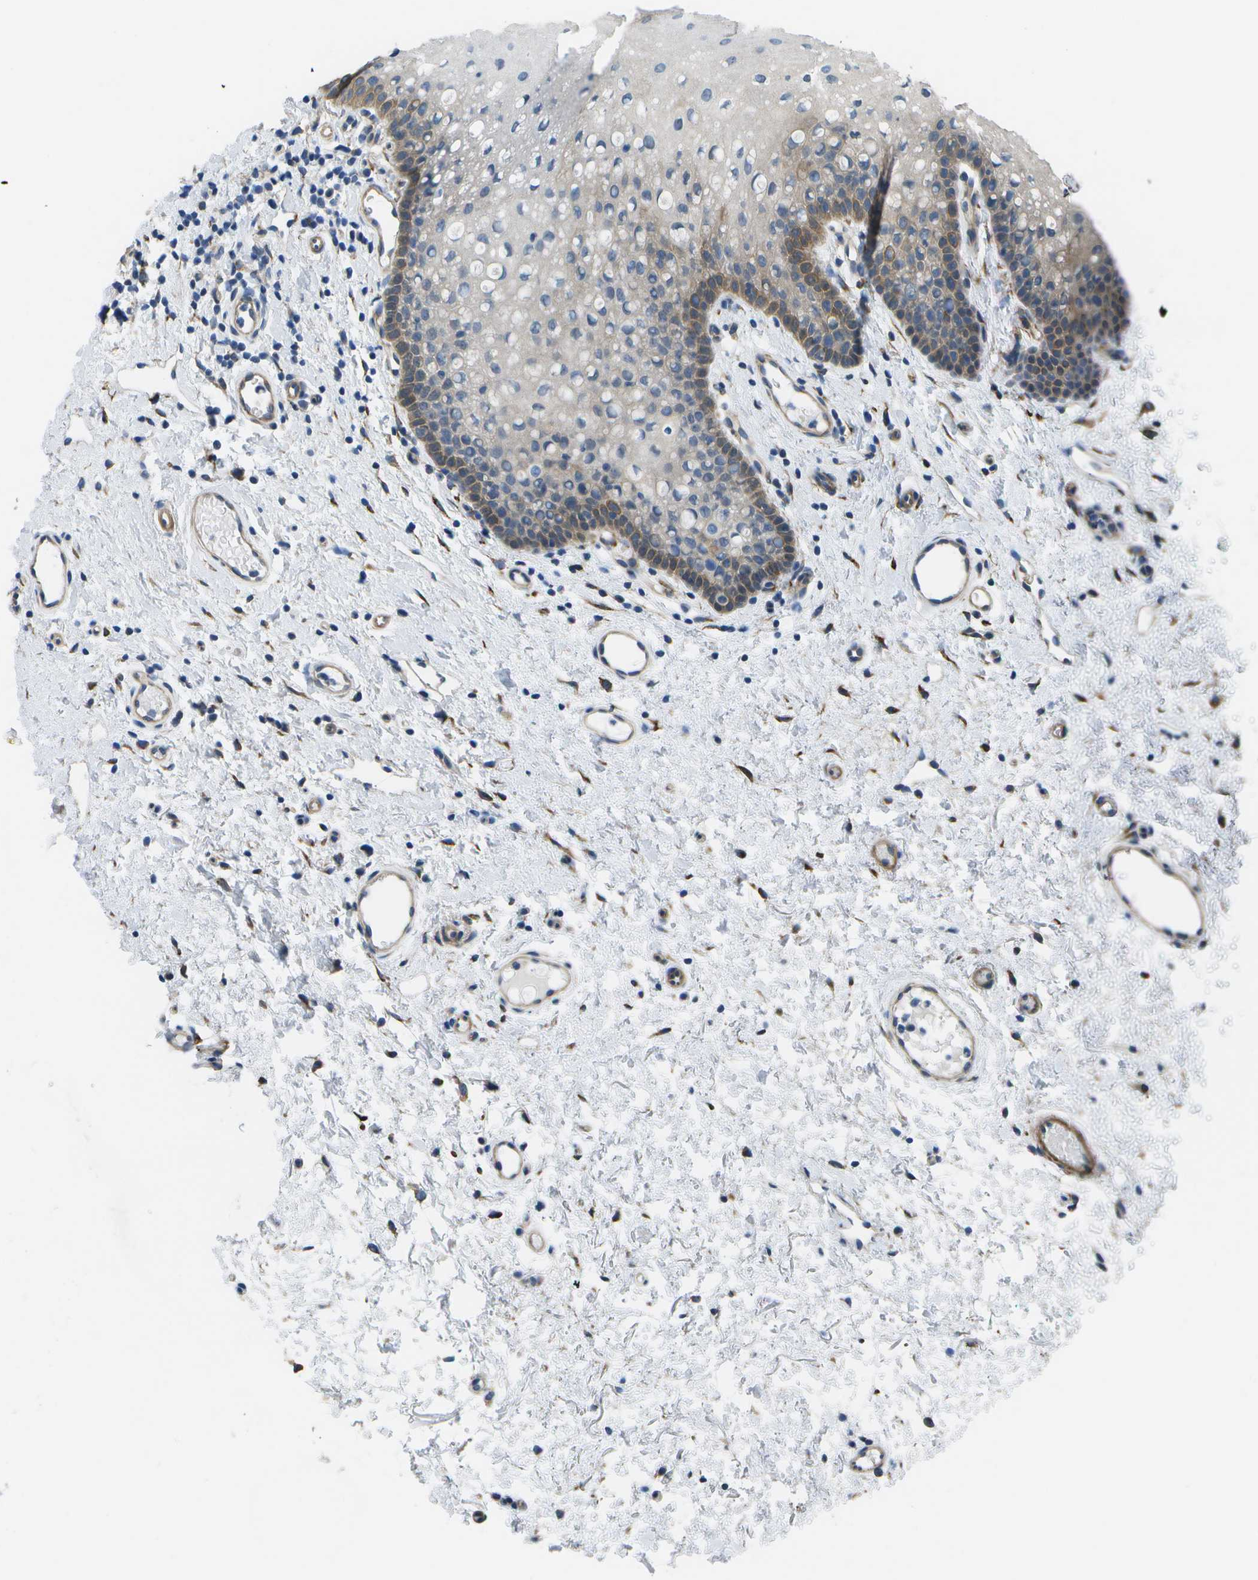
{"staining": {"intensity": "moderate", "quantity": "25%-75%", "location": "cytoplasmic/membranous"}, "tissue": "oral mucosa", "cell_type": "Squamous epithelial cells", "image_type": "normal", "snomed": [{"axis": "morphology", "description": "Normal tissue, NOS"}, {"axis": "morphology", "description": "Squamous cell carcinoma, NOS"}, {"axis": "topography", "description": "Oral tissue"}, {"axis": "topography", "description": "Salivary gland"}, {"axis": "topography", "description": "Head-Neck"}], "caption": "Protein analysis of benign oral mucosa displays moderate cytoplasmic/membranous staining in approximately 25%-75% of squamous epithelial cells.", "gene": "P3H1", "patient": {"sex": "female", "age": 62}}